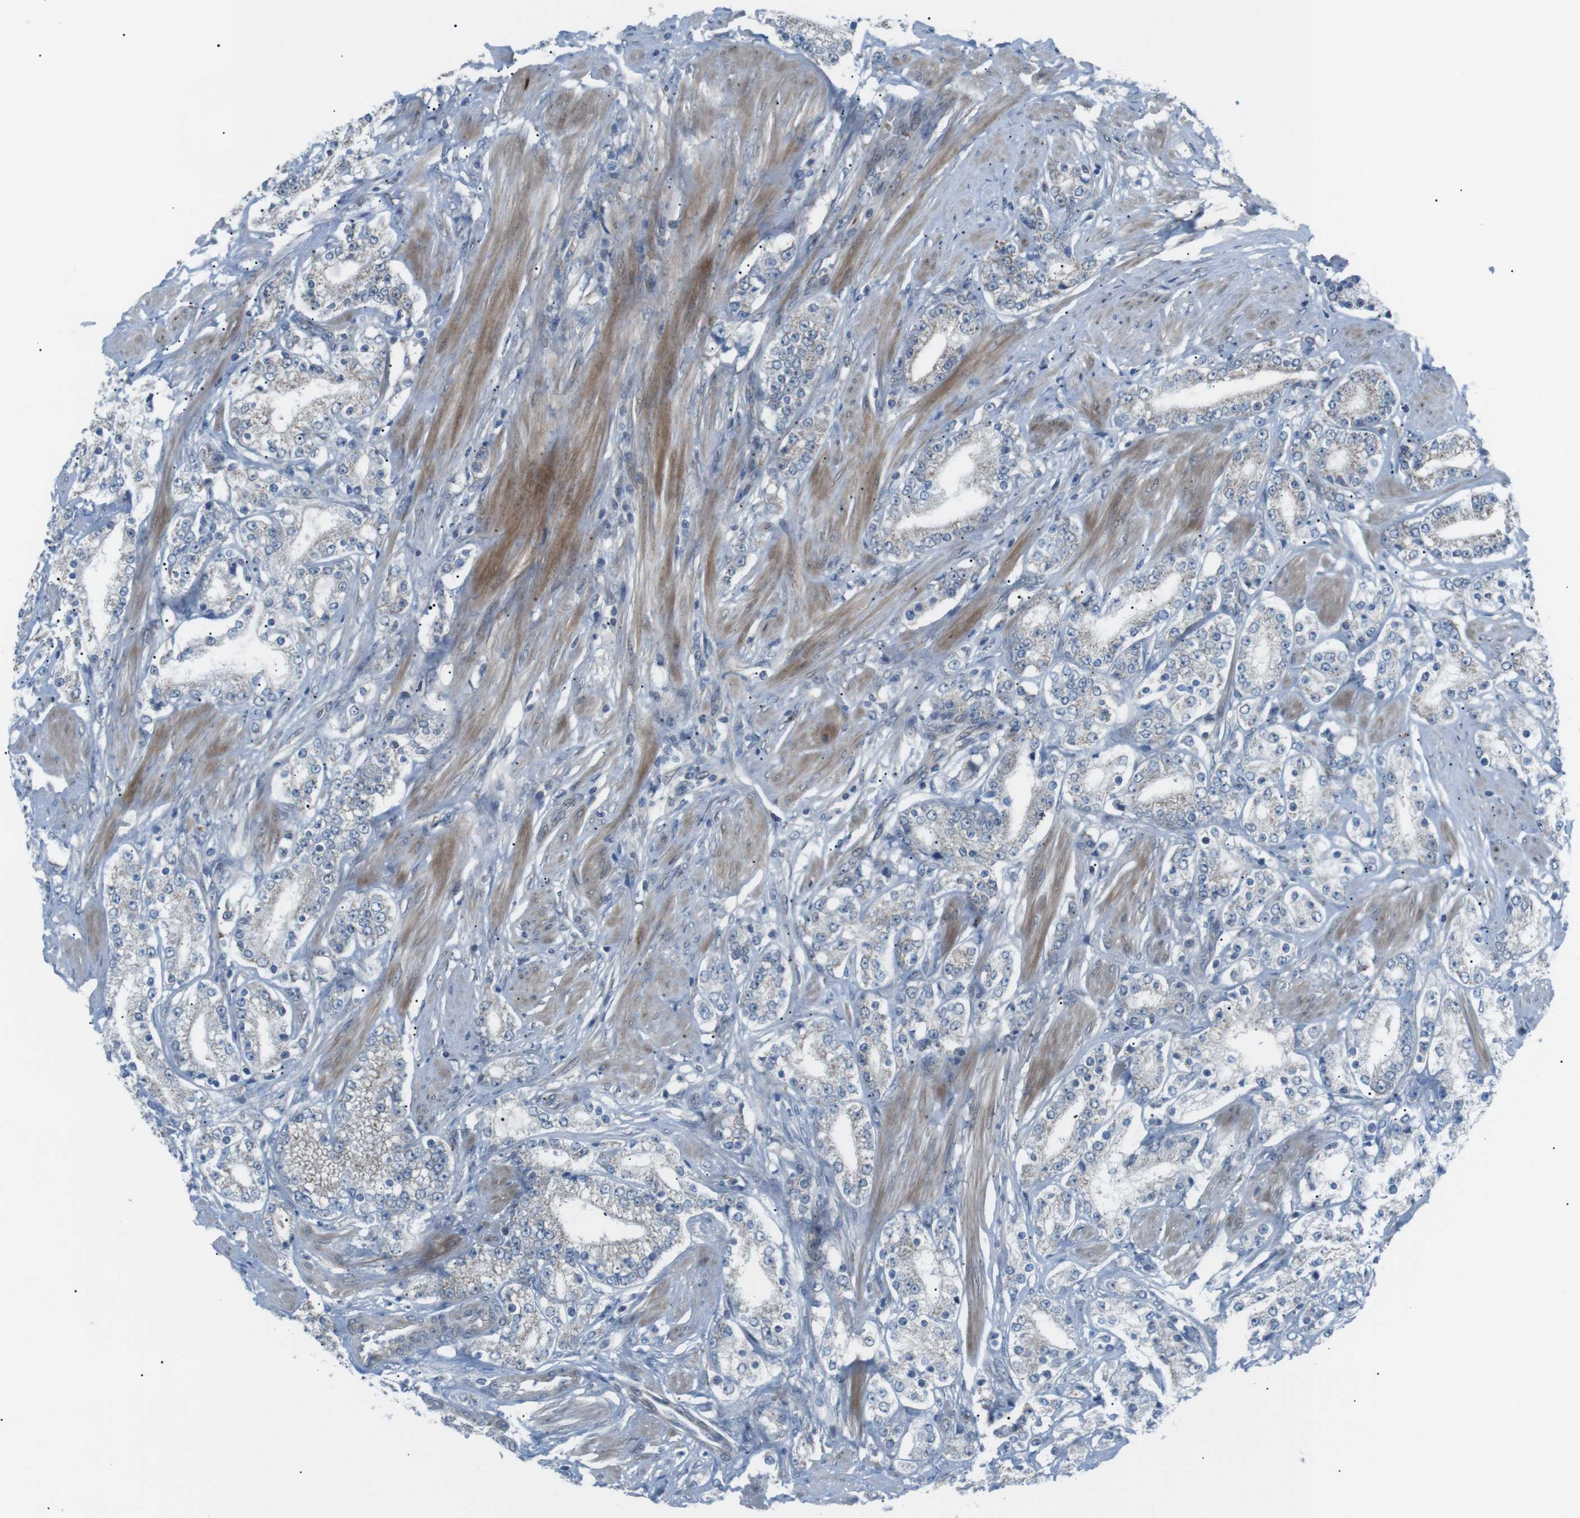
{"staining": {"intensity": "negative", "quantity": "none", "location": "none"}, "tissue": "prostate cancer", "cell_type": "Tumor cells", "image_type": "cancer", "snomed": [{"axis": "morphology", "description": "Adenocarcinoma, Low grade"}, {"axis": "topography", "description": "Prostate"}], "caption": "Micrograph shows no protein positivity in tumor cells of low-grade adenocarcinoma (prostate) tissue.", "gene": "ARID5B", "patient": {"sex": "male", "age": 63}}